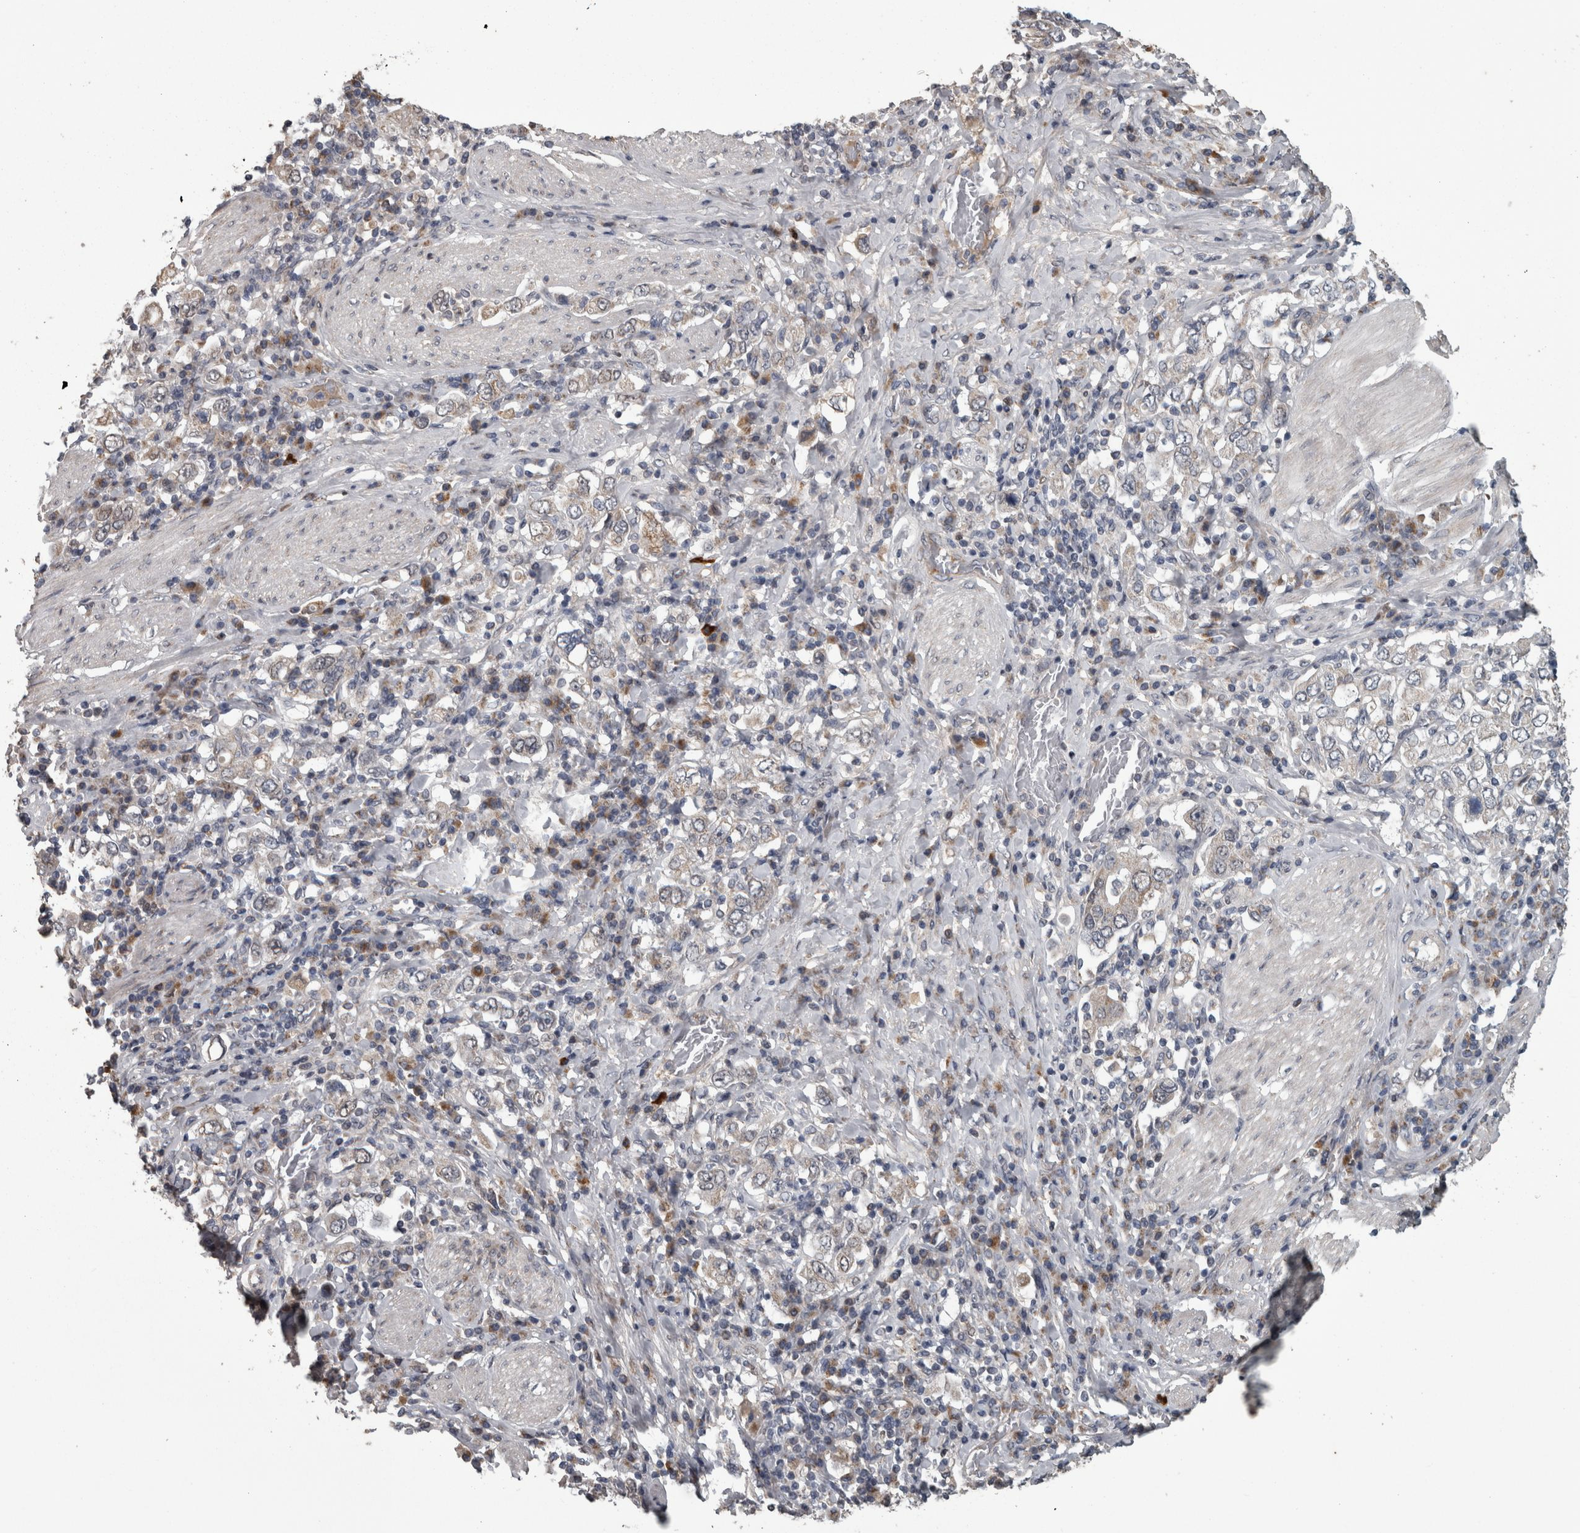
{"staining": {"intensity": "weak", "quantity": "25%-75%", "location": "cytoplasmic/membranous"}, "tissue": "stomach cancer", "cell_type": "Tumor cells", "image_type": "cancer", "snomed": [{"axis": "morphology", "description": "Adenocarcinoma, NOS"}, {"axis": "topography", "description": "Stomach, upper"}], "caption": "Approximately 25%-75% of tumor cells in human stomach cancer reveal weak cytoplasmic/membranous protein positivity as visualized by brown immunohistochemical staining.", "gene": "DBT", "patient": {"sex": "male", "age": 62}}